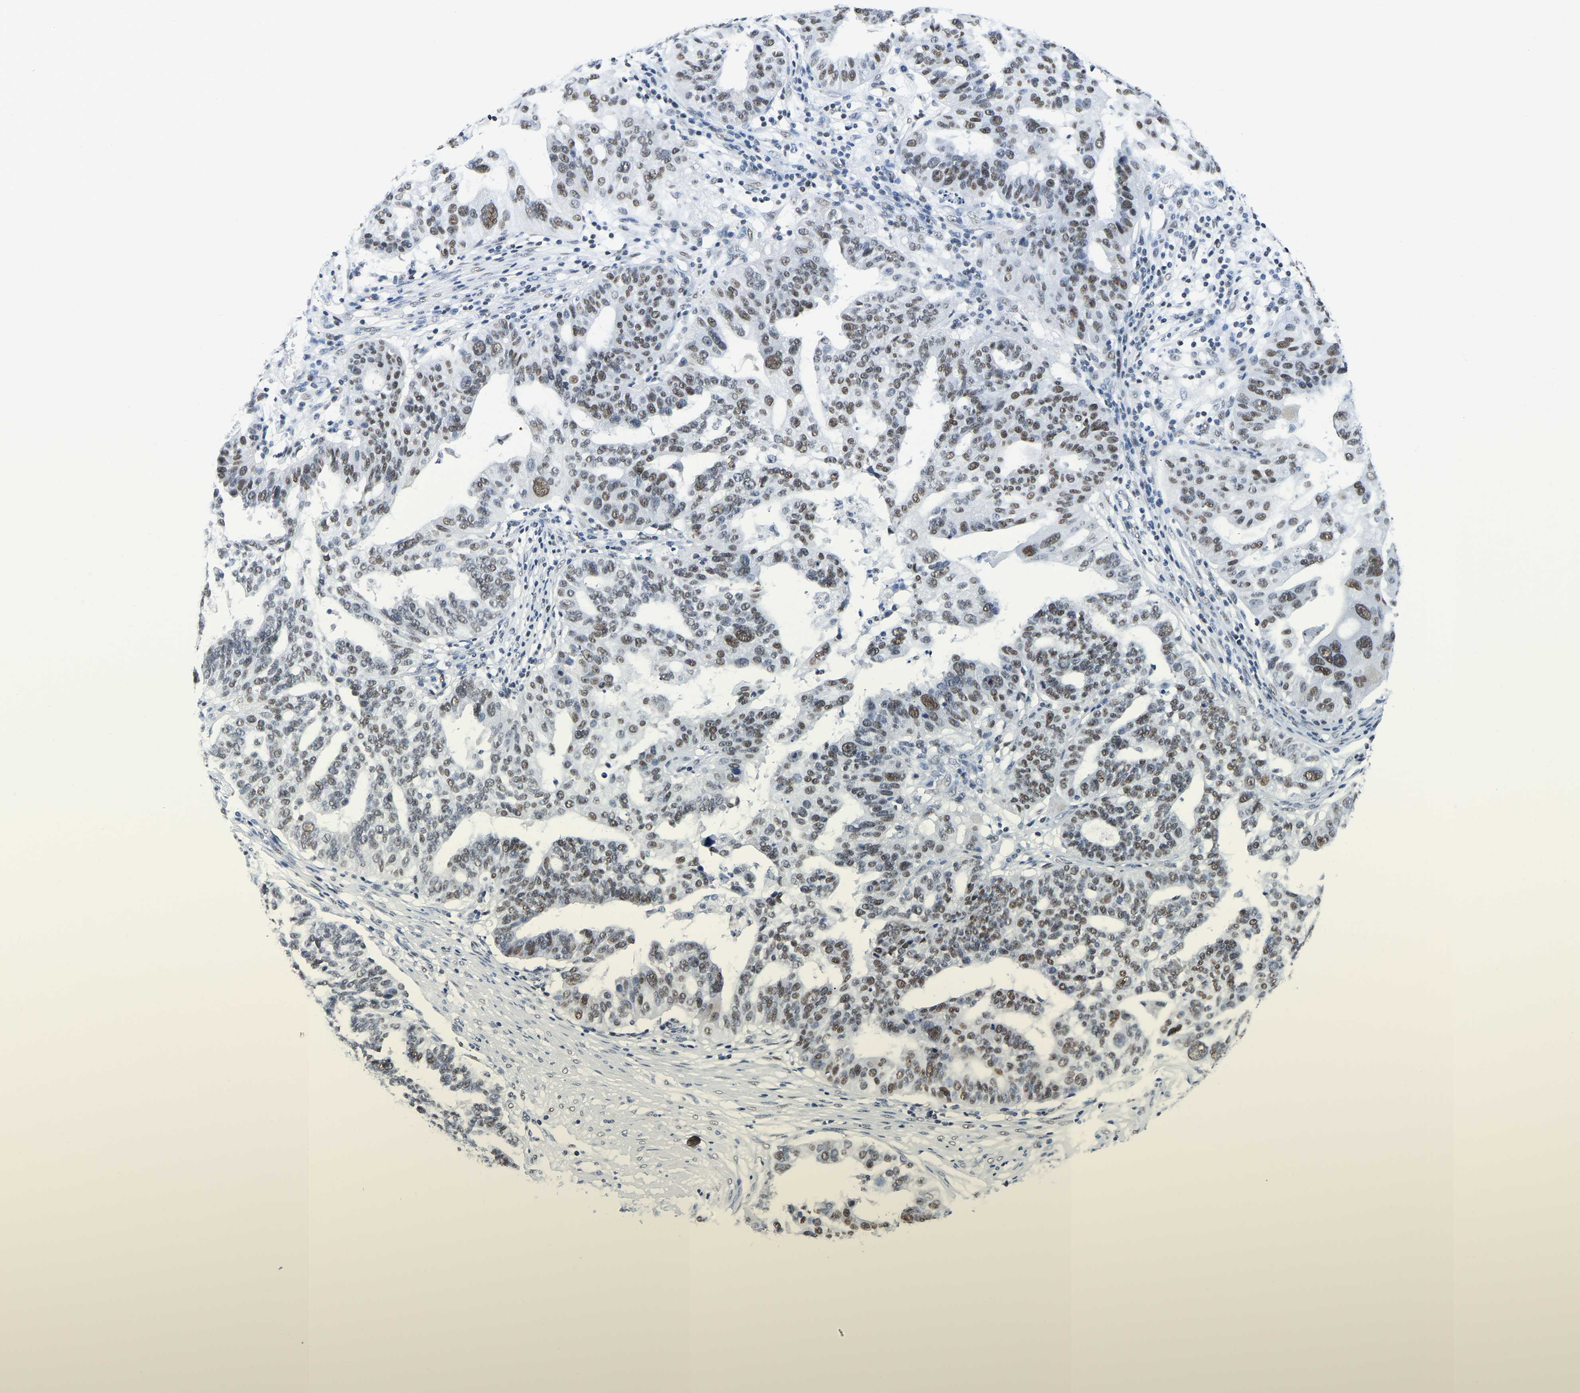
{"staining": {"intensity": "moderate", "quantity": ">75%", "location": "nuclear"}, "tissue": "ovarian cancer", "cell_type": "Tumor cells", "image_type": "cancer", "snomed": [{"axis": "morphology", "description": "Cystadenocarcinoma, serous, NOS"}, {"axis": "topography", "description": "Ovary"}], "caption": "High-magnification brightfield microscopy of ovarian cancer stained with DAB (3,3'-diaminobenzidine) (brown) and counterstained with hematoxylin (blue). tumor cells exhibit moderate nuclear staining is seen in about>75% of cells.", "gene": "UBA1", "patient": {"sex": "female", "age": 59}}